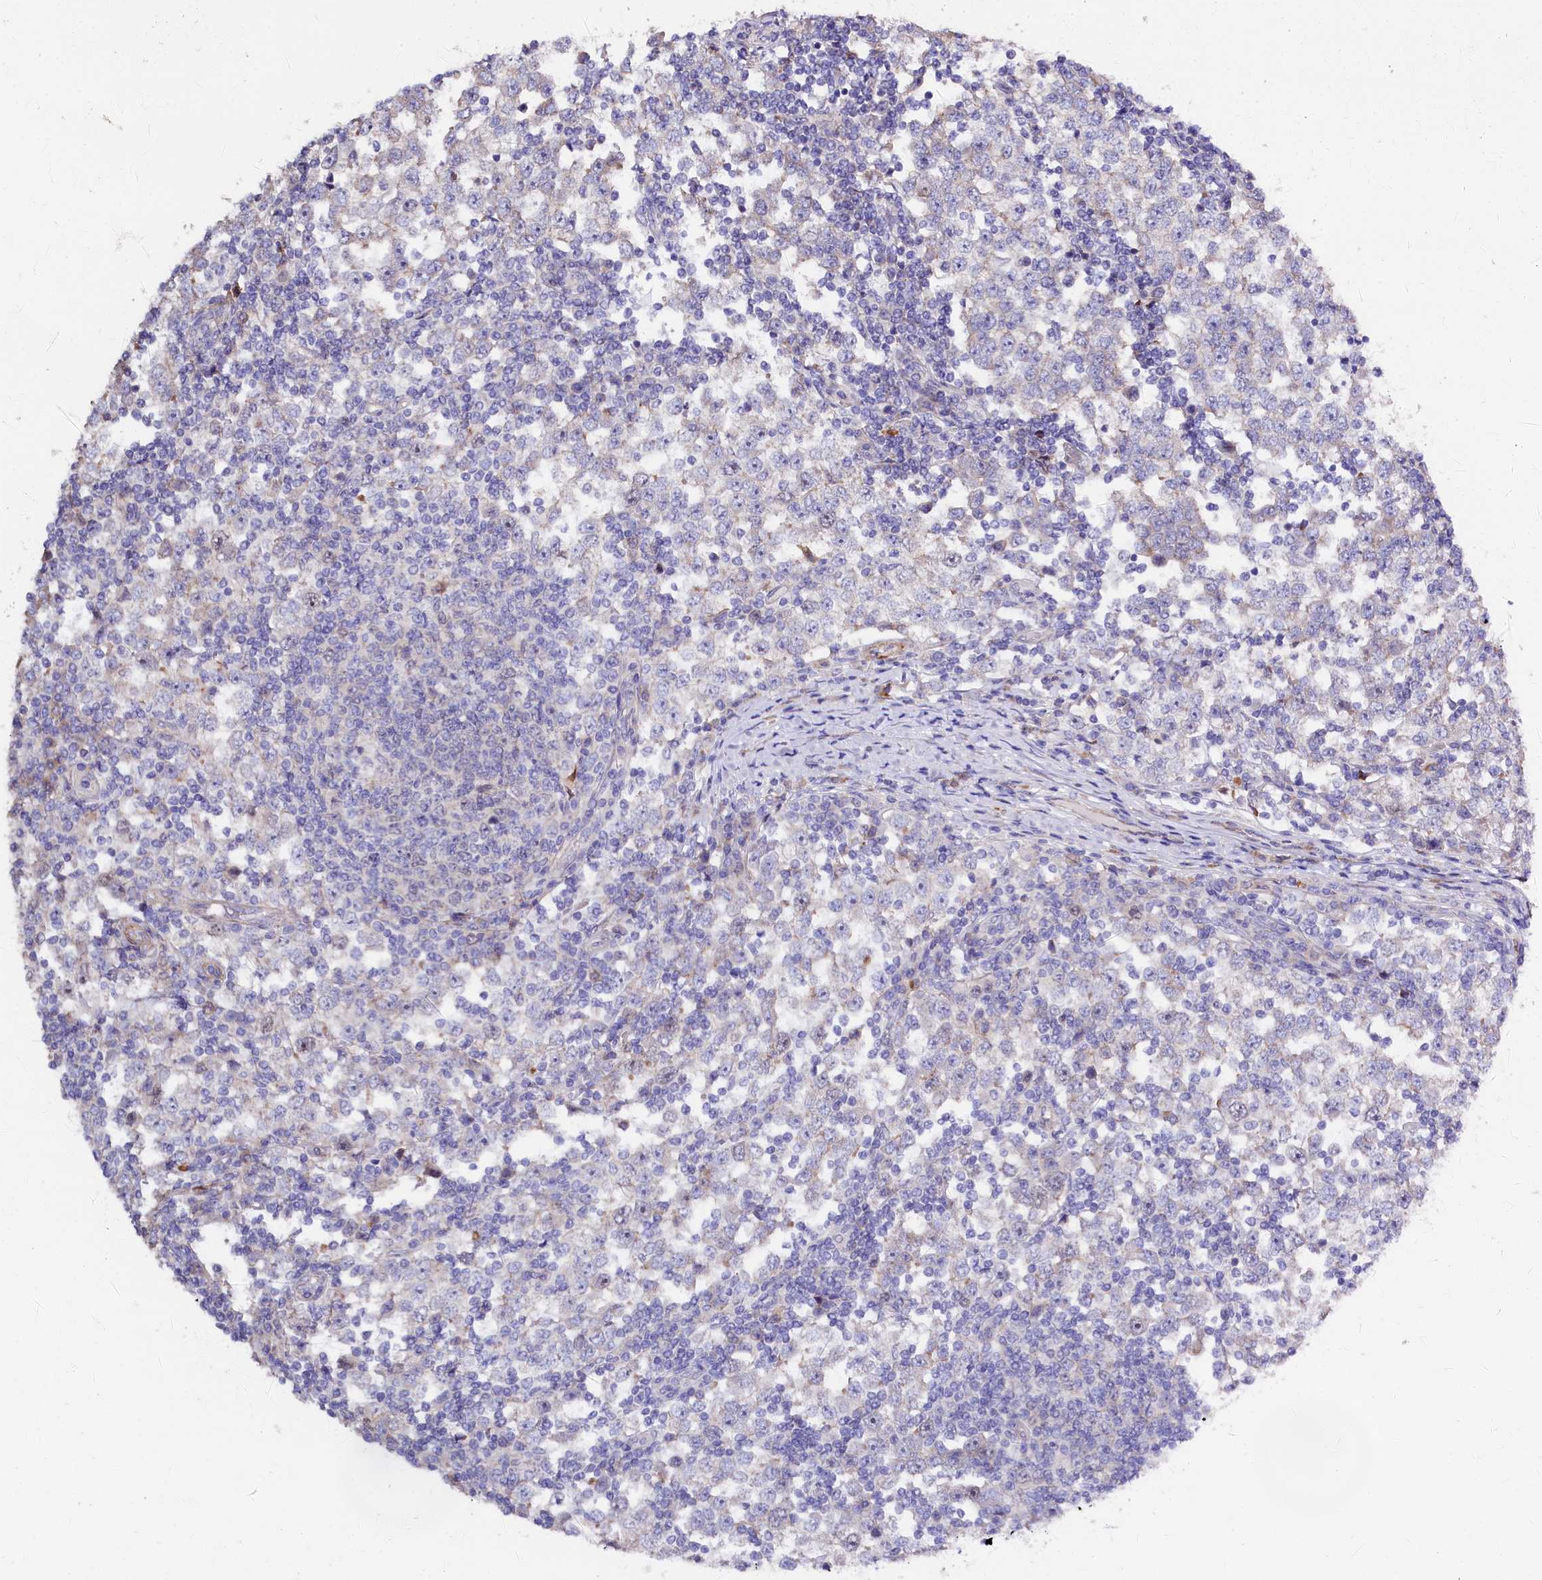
{"staining": {"intensity": "moderate", "quantity": "<25%", "location": "nuclear"}, "tissue": "testis cancer", "cell_type": "Tumor cells", "image_type": "cancer", "snomed": [{"axis": "morphology", "description": "Seminoma, NOS"}, {"axis": "topography", "description": "Testis"}], "caption": "Protein analysis of testis seminoma tissue demonstrates moderate nuclear positivity in approximately <25% of tumor cells. (DAB = brown stain, brightfield microscopy at high magnification).", "gene": "WNT8A", "patient": {"sex": "male", "age": 65}}